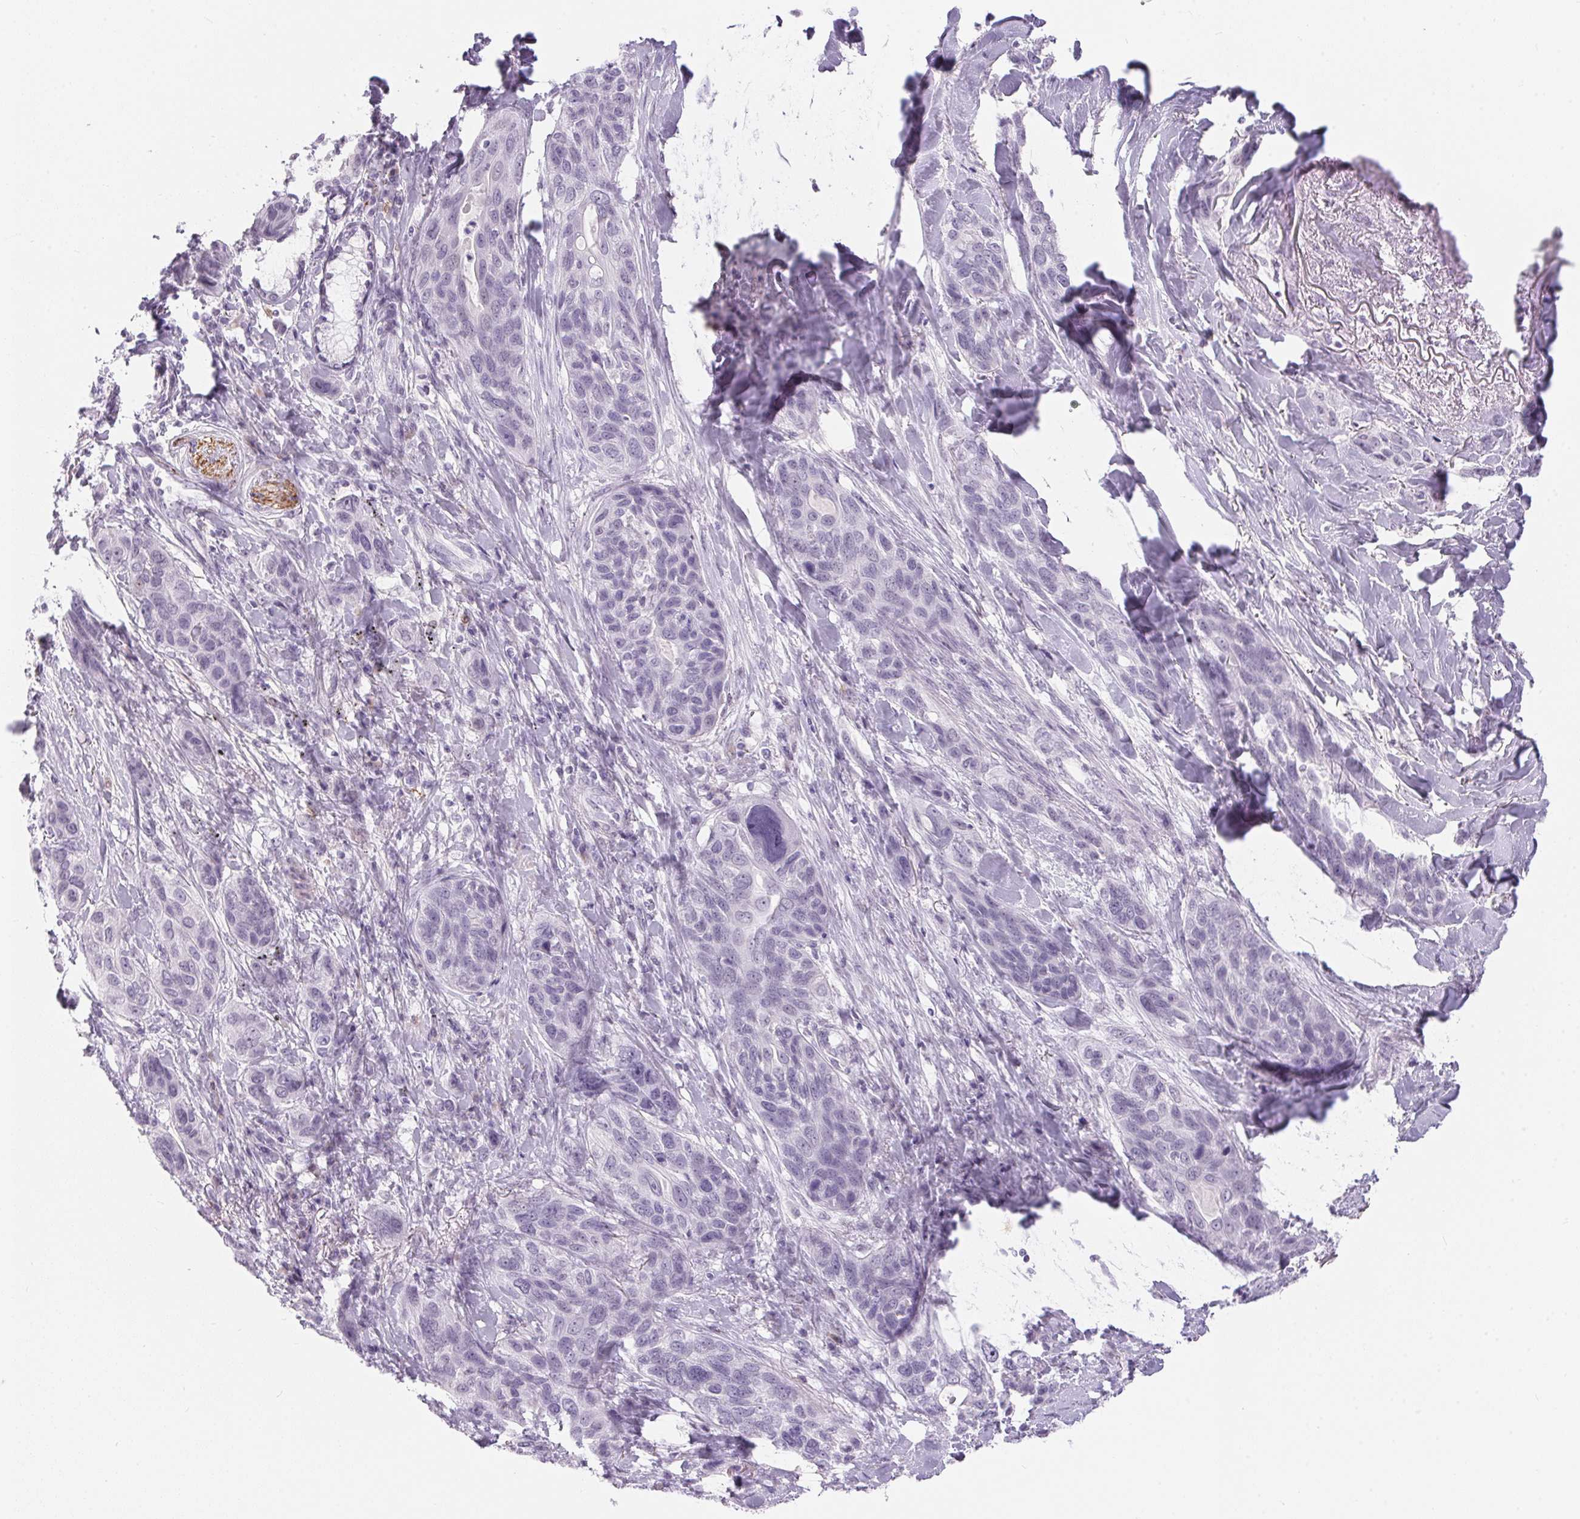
{"staining": {"intensity": "negative", "quantity": "none", "location": "none"}, "tissue": "lung cancer", "cell_type": "Tumor cells", "image_type": "cancer", "snomed": [{"axis": "morphology", "description": "Squamous cell carcinoma, NOS"}, {"axis": "topography", "description": "Lung"}], "caption": "Human lung squamous cell carcinoma stained for a protein using immunohistochemistry (IHC) exhibits no expression in tumor cells.", "gene": "CADPS", "patient": {"sex": "female", "age": 70}}